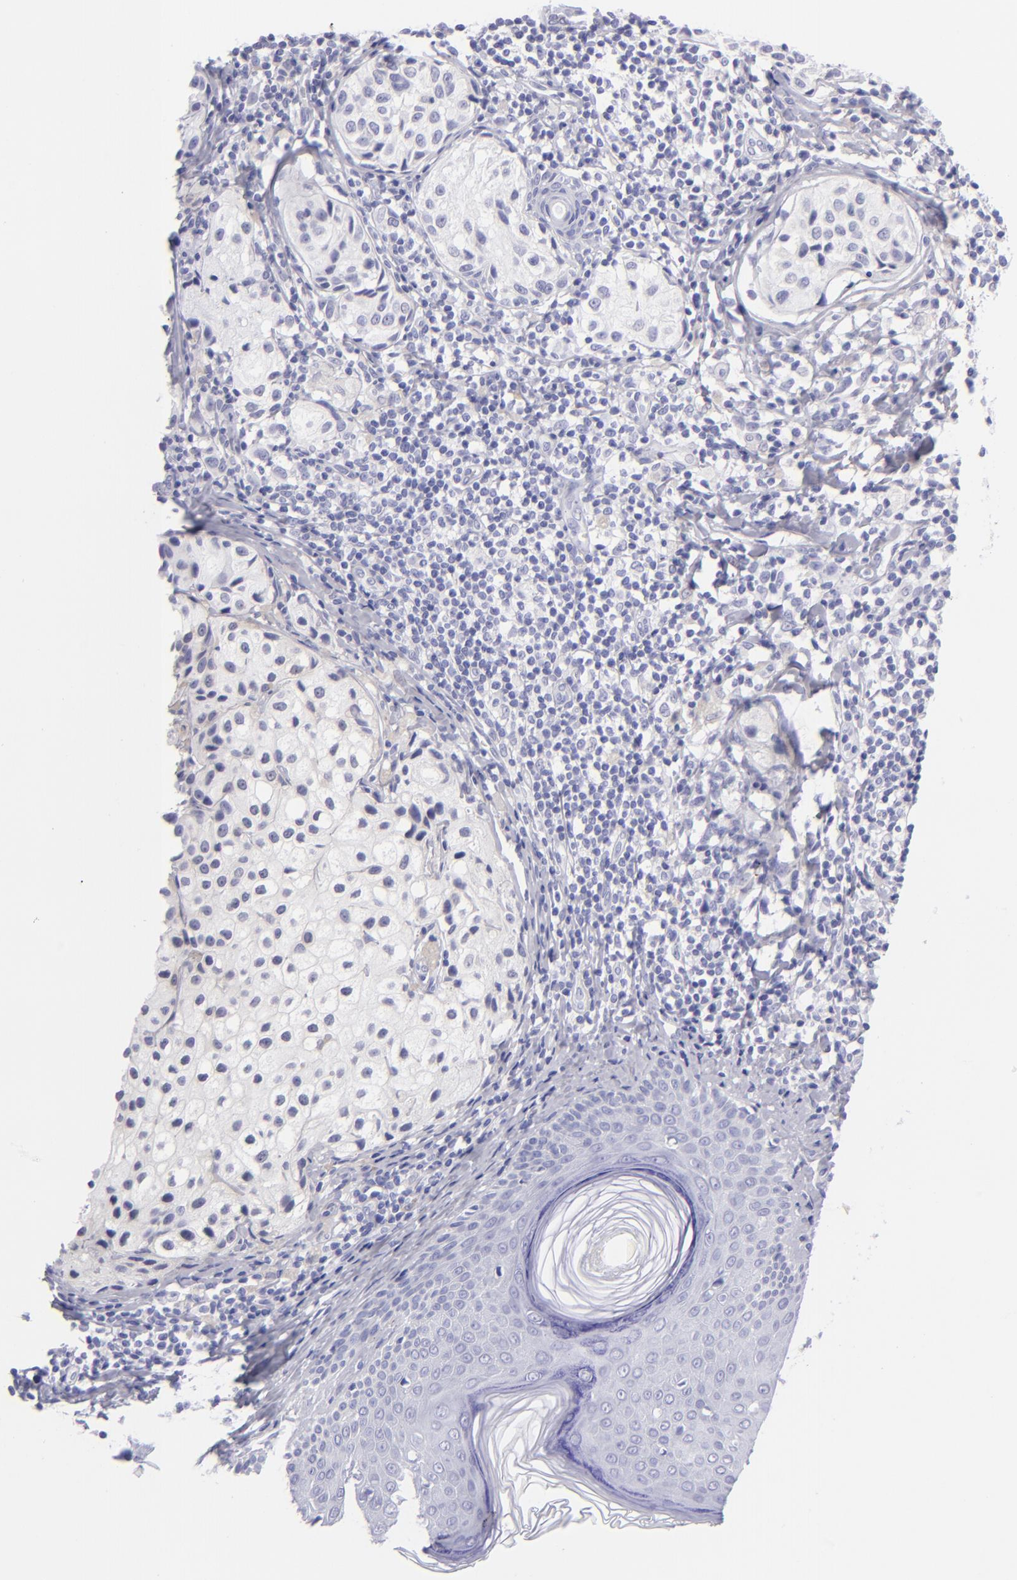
{"staining": {"intensity": "negative", "quantity": "none", "location": "none"}, "tissue": "melanoma", "cell_type": "Tumor cells", "image_type": "cancer", "snomed": [{"axis": "morphology", "description": "Malignant melanoma, NOS"}, {"axis": "topography", "description": "Skin"}], "caption": "This is an IHC micrograph of melanoma. There is no positivity in tumor cells.", "gene": "SLC1A3", "patient": {"sex": "male", "age": 23}}